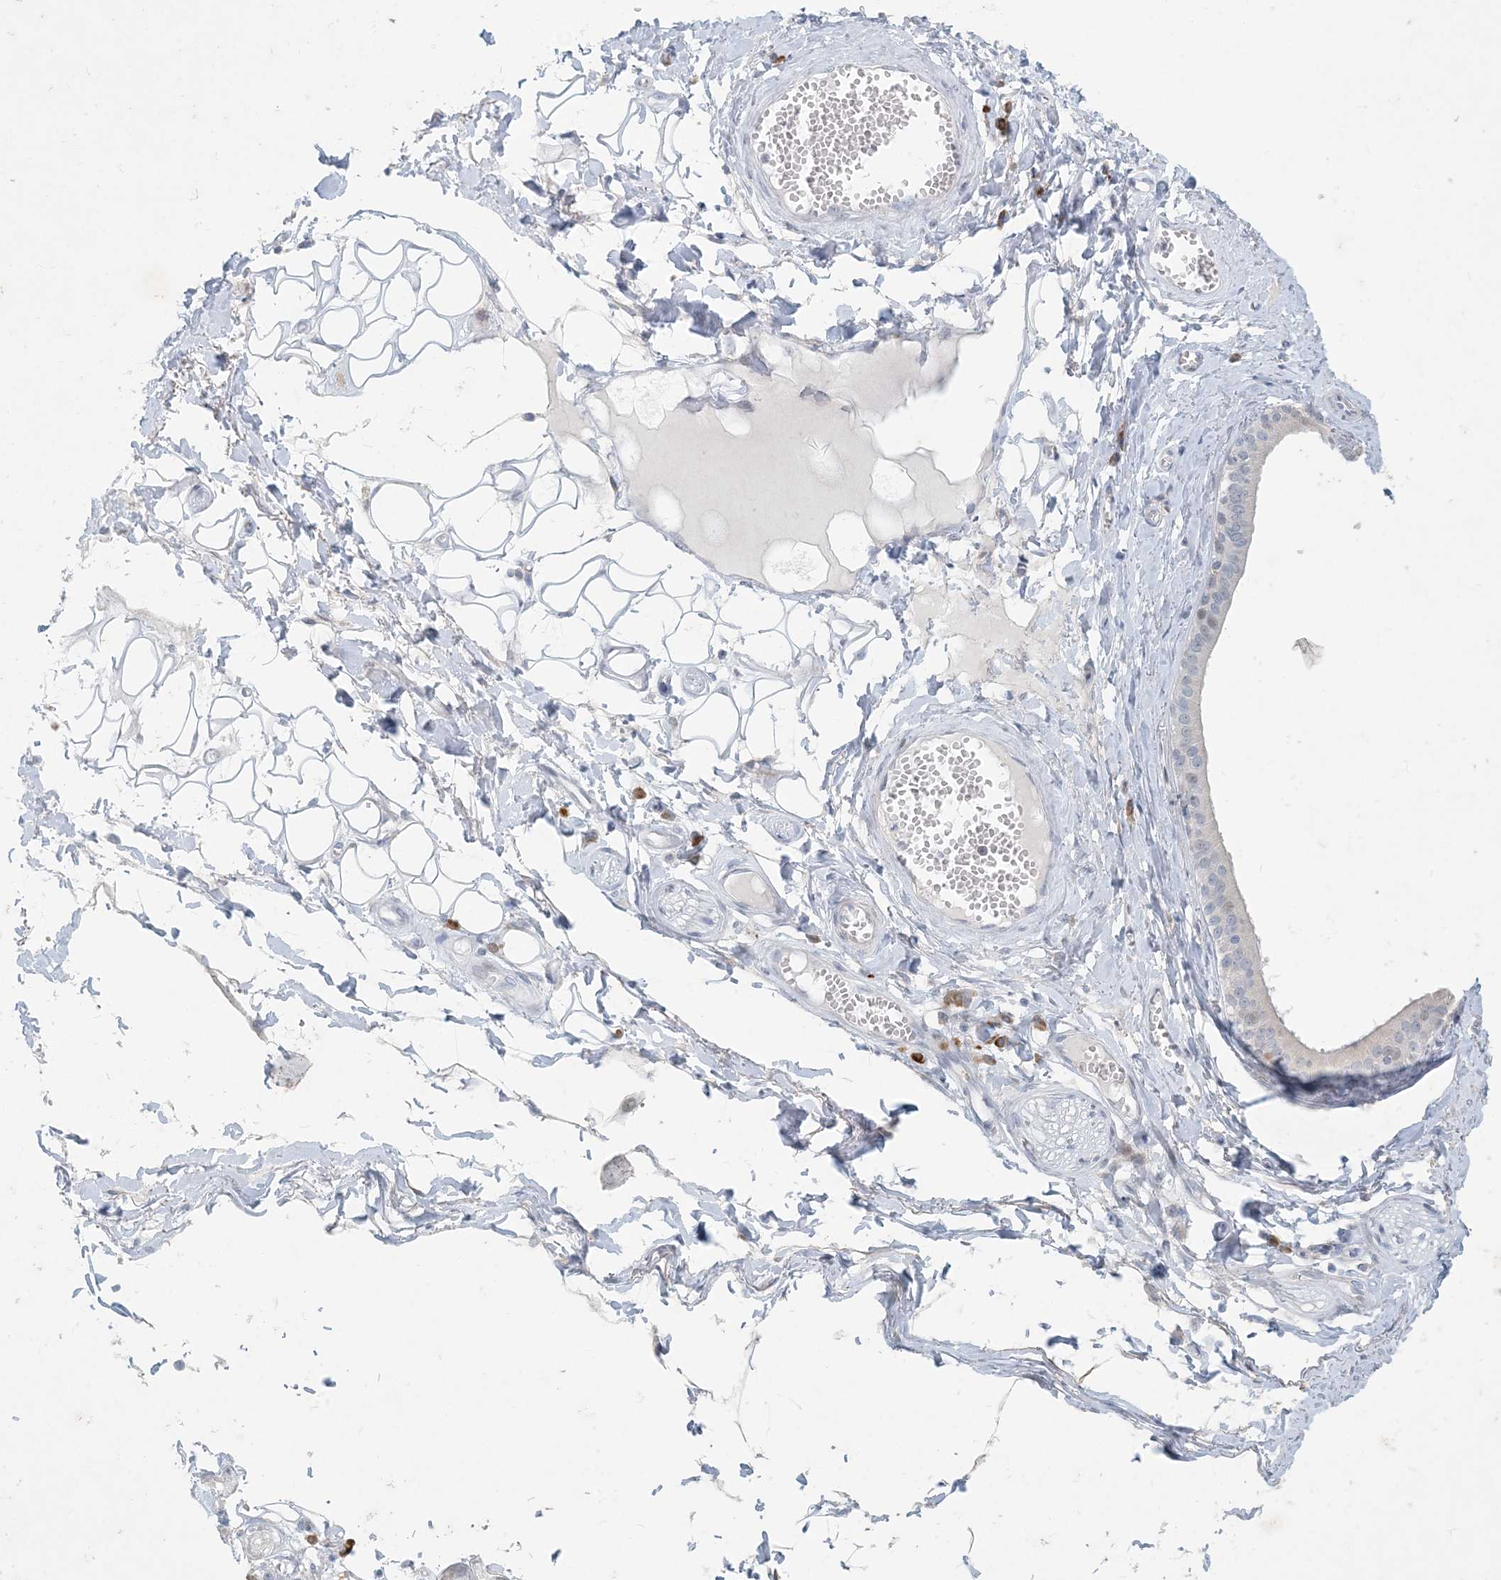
{"staining": {"intensity": "negative", "quantity": "none", "location": "none"}, "tissue": "adipose tissue", "cell_type": "Adipocytes", "image_type": "normal", "snomed": [{"axis": "morphology", "description": "Normal tissue, NOS"}, {"axis": "morphology", "description": "Inflammation, NOS"}, {"axis": "topography", "description": "Salivary gland"}, {"axis": "topography", "description": "Peripheral nerve tissue"}], "caption": "IHC histopathology image of normal human adipose tissue stained for a protein (brown), which displays no expression in adipocytes. (Immunohistochemistry (ihc), brightfield microscopy, high magnification).", "gene": "ZNF385D", "patient": {"sex": "female", "age": 75}}